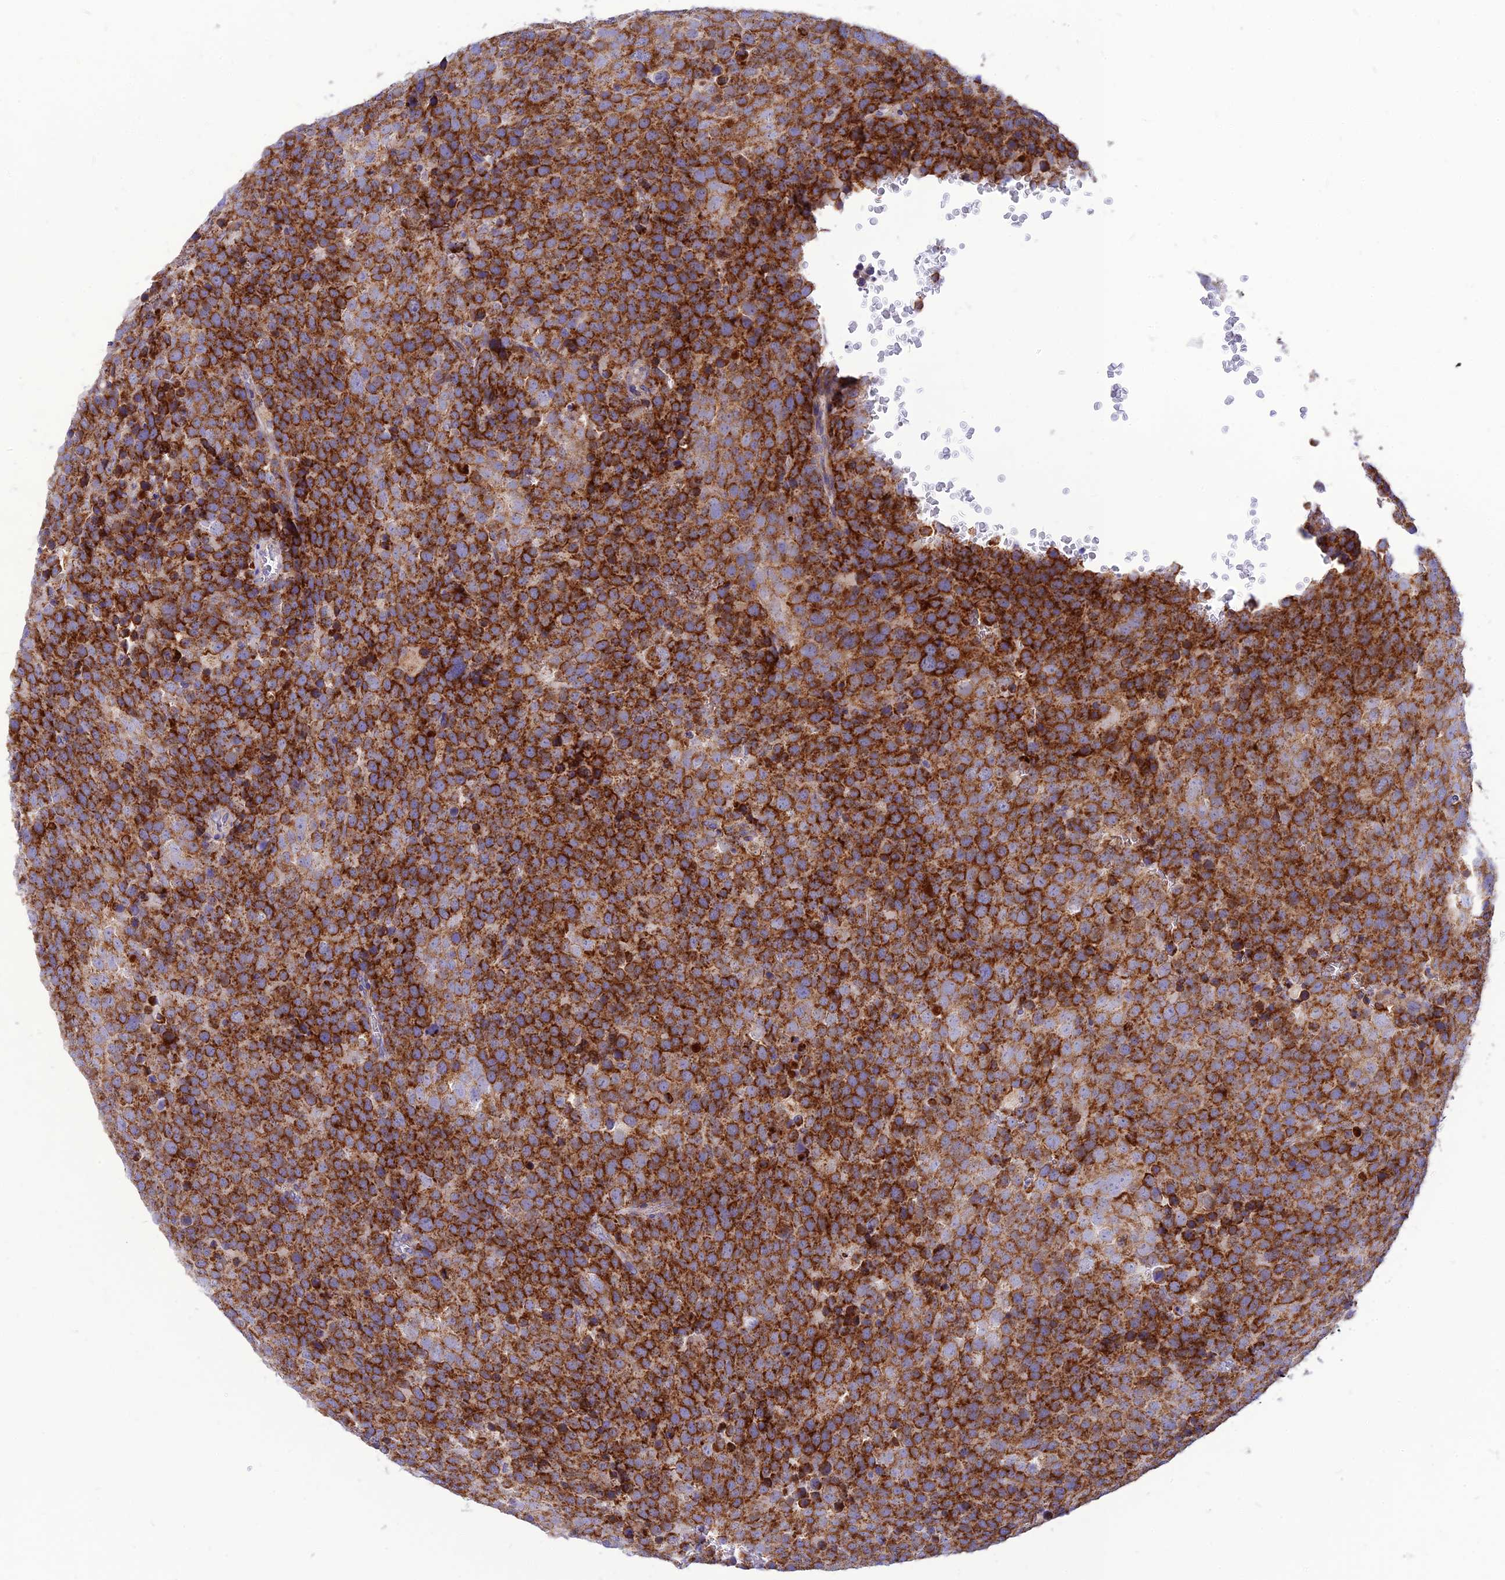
{"staining": {"intensity": "strong", "quantity": ">75%", "location": "cytoplasmic/membranous"}, "tissue": "testis cancer", "cell_type": "Tumor cells", "image_type": "cancer", "snomed": [{"axis": "morphology", "description": "Seminoma, NOS"}, {"axis": "topography", "description": "Testis"}], "caption": "Immunohistochemistry (IHC) histopathology image of neoplastic tissue: human testis seminoma stained using immunohistochemistry (IHC) shows high levels of strong protein expression localized specifically in the cytoplasmic/membranous of tumor cells, appearing as a cytoplasmic/membranous brown color.", "gene": "ECI1", "patient": {"sex": "male", "age": 71}}